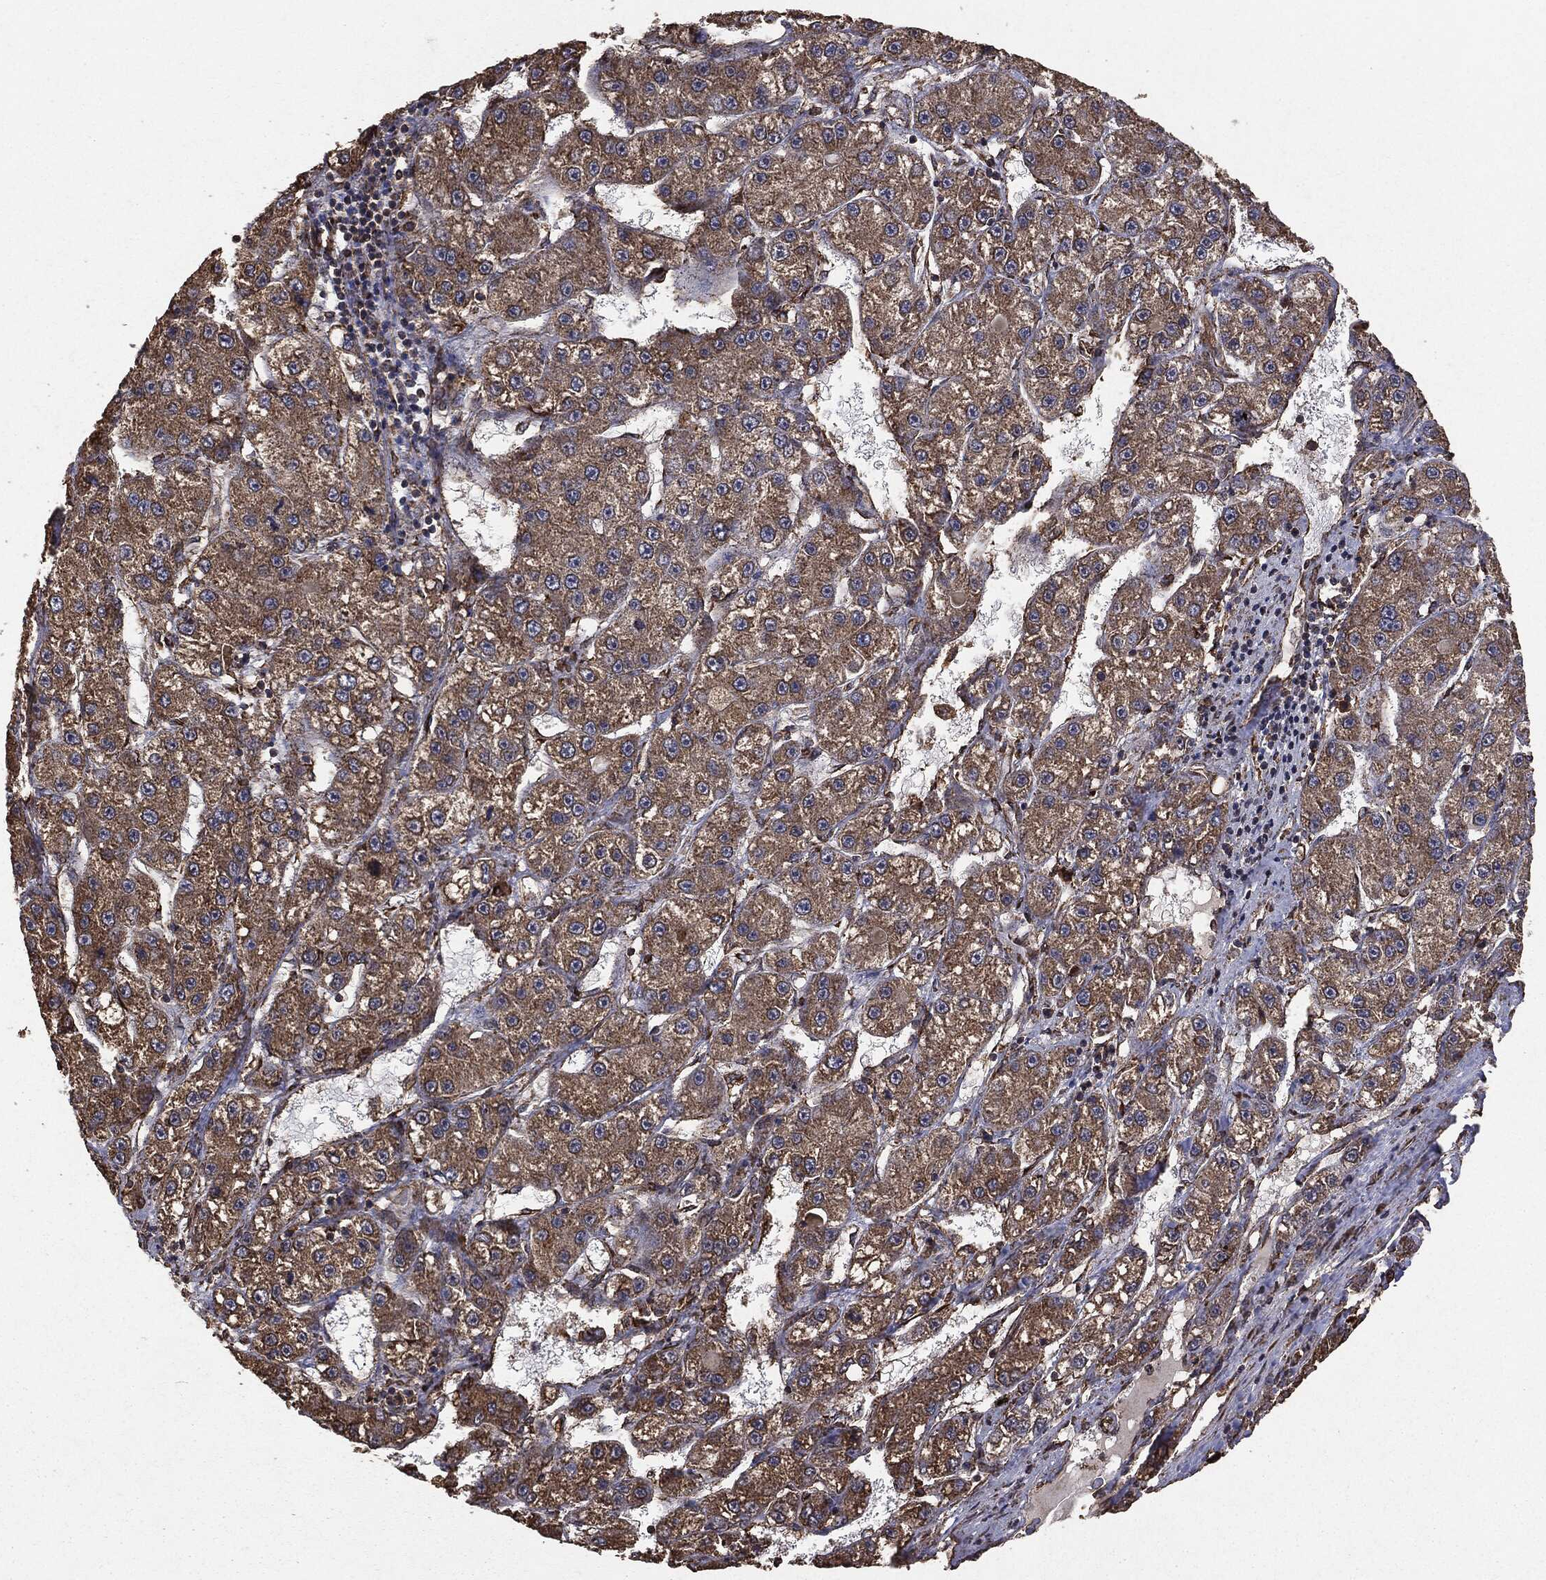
{"staining": {"intensity": "moderate", "quantity": "25%-75%", "location": "cytoplasmic/membranous"}, "tissue": "liver cancer", "cell_type": "Tumor cells", "image_type": "cancer", "snomed": [{"axis": "morphology", "description": "Carcinoma, Hepatocellular, NOS"}, {"axis": "topography", "description": "Liver"}], "caption": "Immunohistochemistry (IHC) (DAB) staining of hepatocellular carcinoma (liver) shows moderate cytoplasmic/membranous protein positivity in approximately 25%-75% of tumor cells. (DAB (3,3'-diaminobenzidine) = brown stain, brightfield microscopy at high magnification).", "gene": "MTOR", "patient": {"sex": "female", "age": 65}}